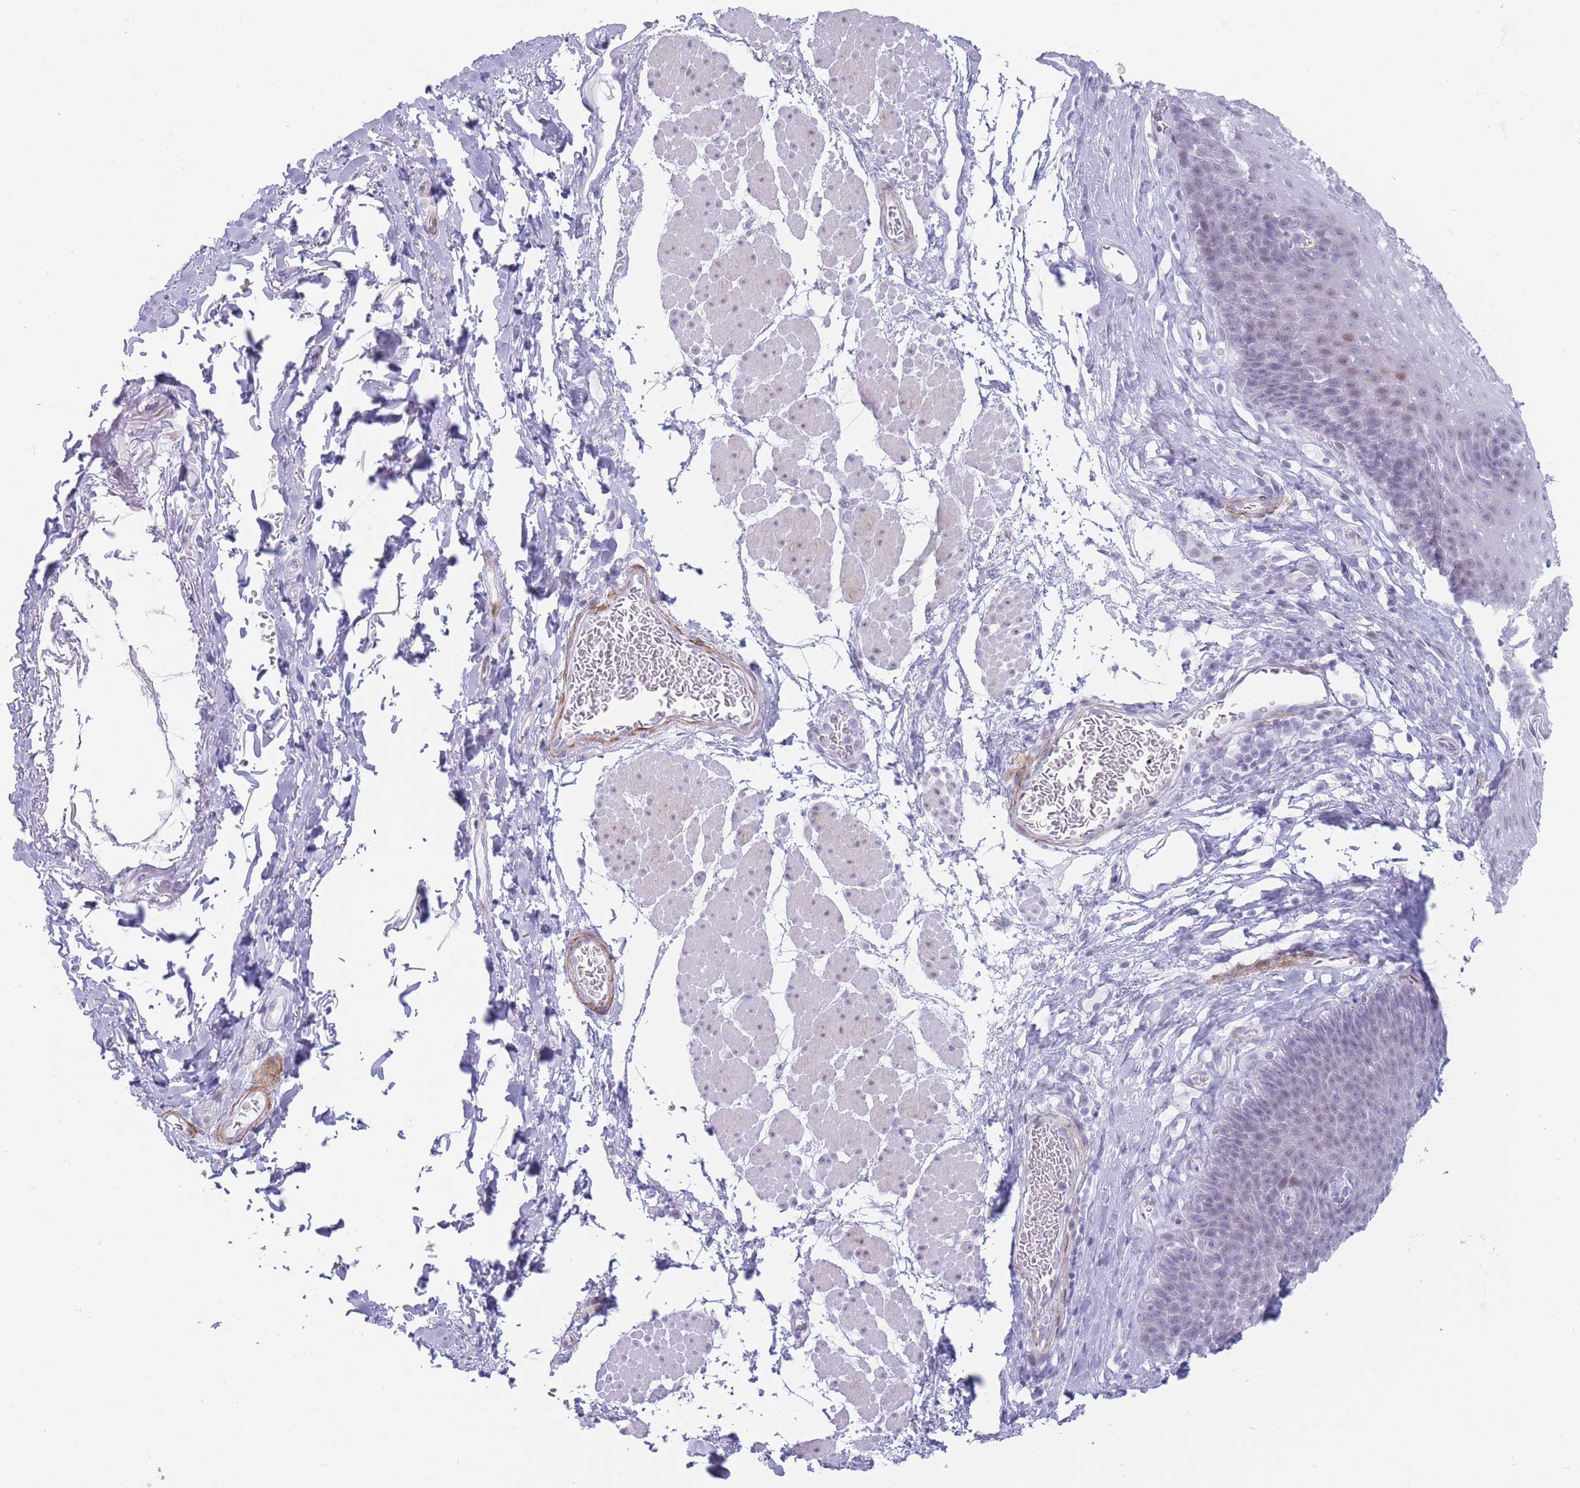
{"staining": {"intensity": "weak", "quantity": "25%-75%", "location": "nuclear"}, "tissue": "esophagus", "cell_type": "Squamous epithelial cells", "image_type": "normal", "snomed": [{"axis": "morphology", "description": "Normal tissue, NOS"}, {"axis": "topography", "description": "Esophagus"}], "caption": "DAB (3,3'-diaminobenzidine) immunohistochemical staining of normal esophagus demonstrates weak nuclear protein staining in about 25%-75% of squamous epithelial cells. (IHC, brightfield microscopy, high magnification).", "gene": "IFNA10", "patient": {"sex": "female", "age": 66}}